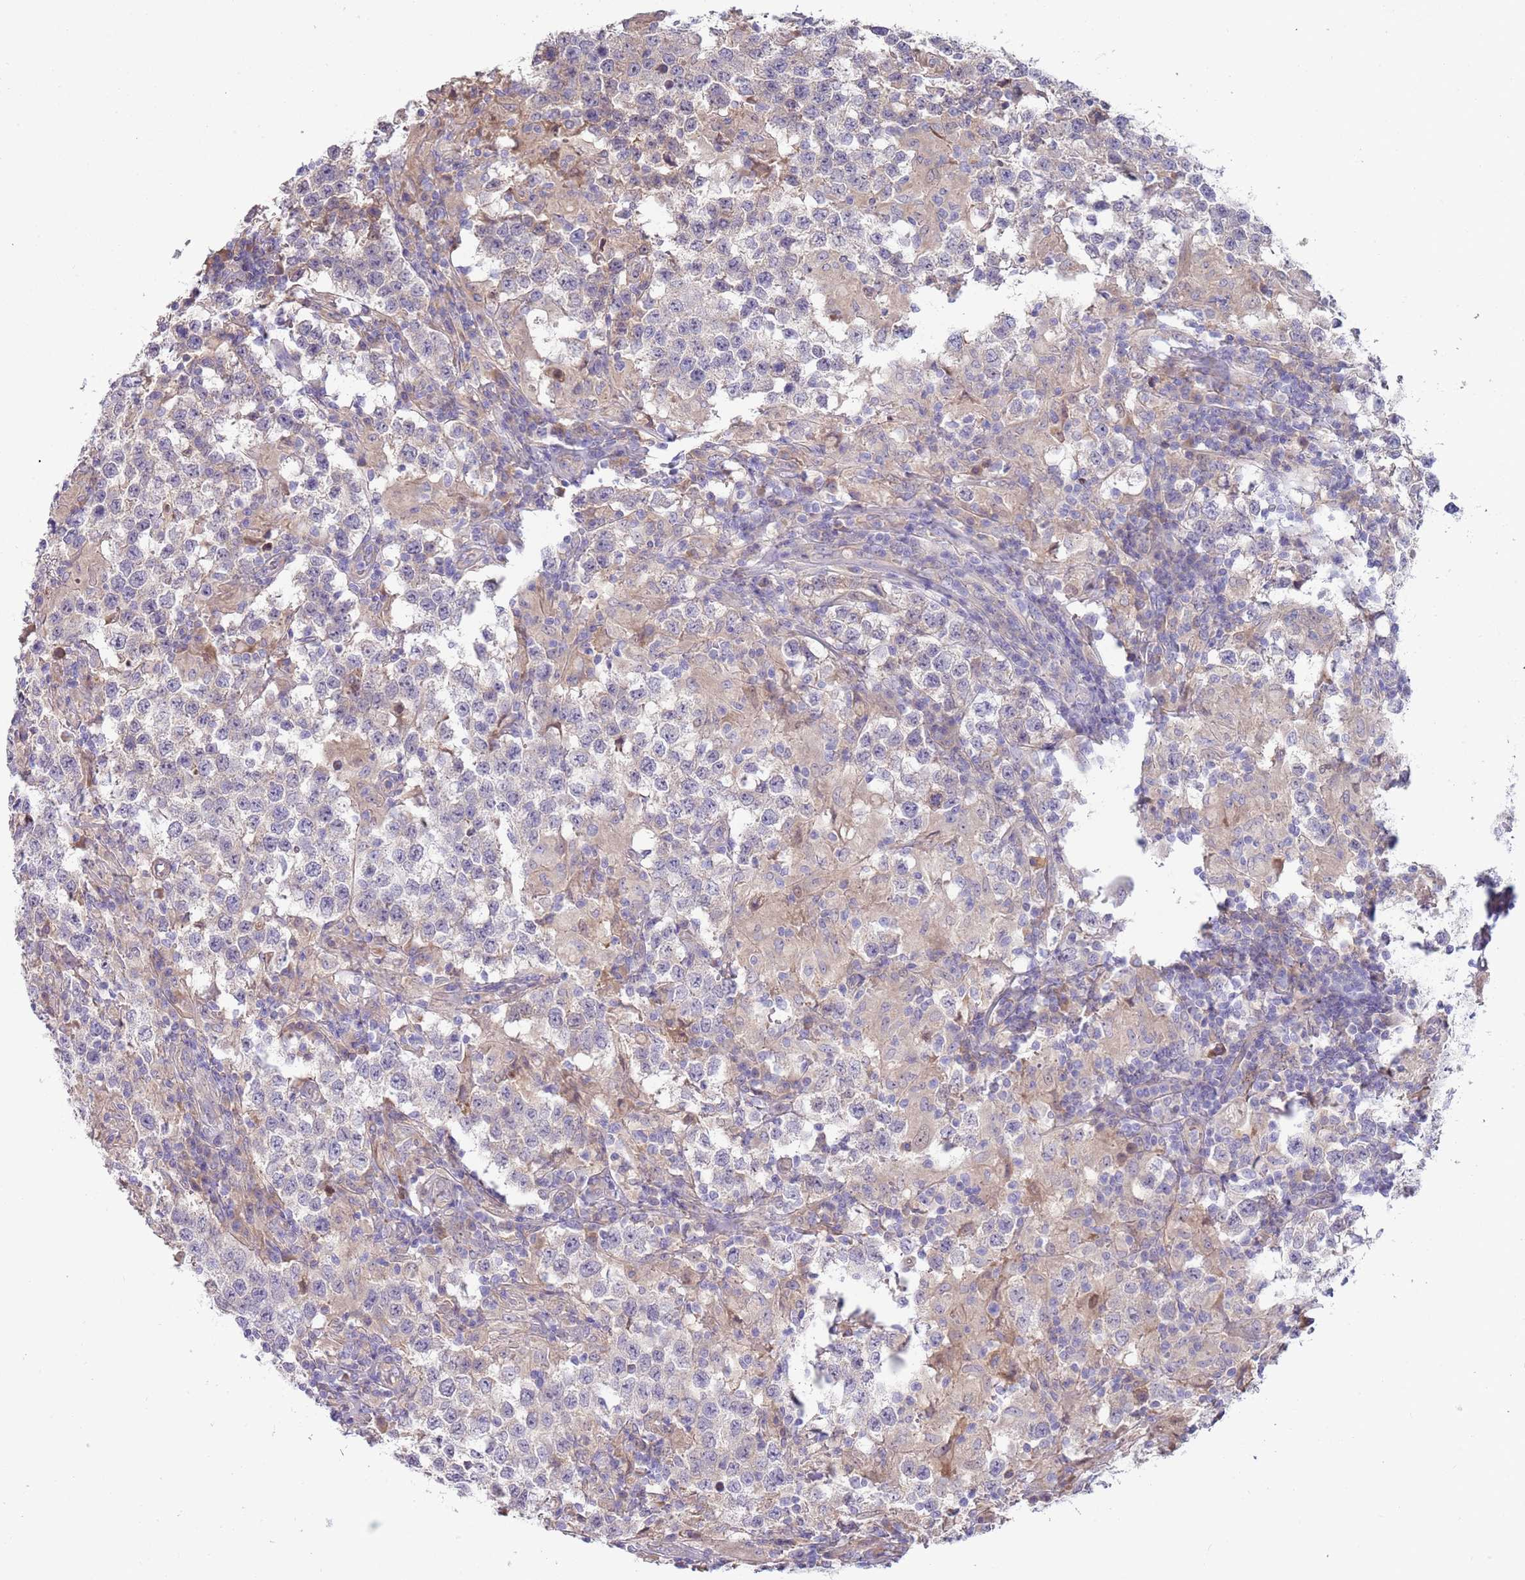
{"staining": {"intensity": "negative", "quantity": "none", "location": "none"}, "tissue": "testis cancer", "cell_type": "Tumor cells", "image_type": "cancer", "snomed": [{"axis": "morphology", "description": "Seminoma, NOS"}, {"axis": "morphology", "description": "Carcinoma, Embryonal, NOS"}, {"axis": "topography", "description": "Testis"}], "caption": "Immunohistochemistry (IHC) image of human testis cancer (seminoma) stained for a protein (brown), which exhibits no positivity in tumor cells.", "gene": "CABYR", "patient": {"sex": "male", "age": 41}}